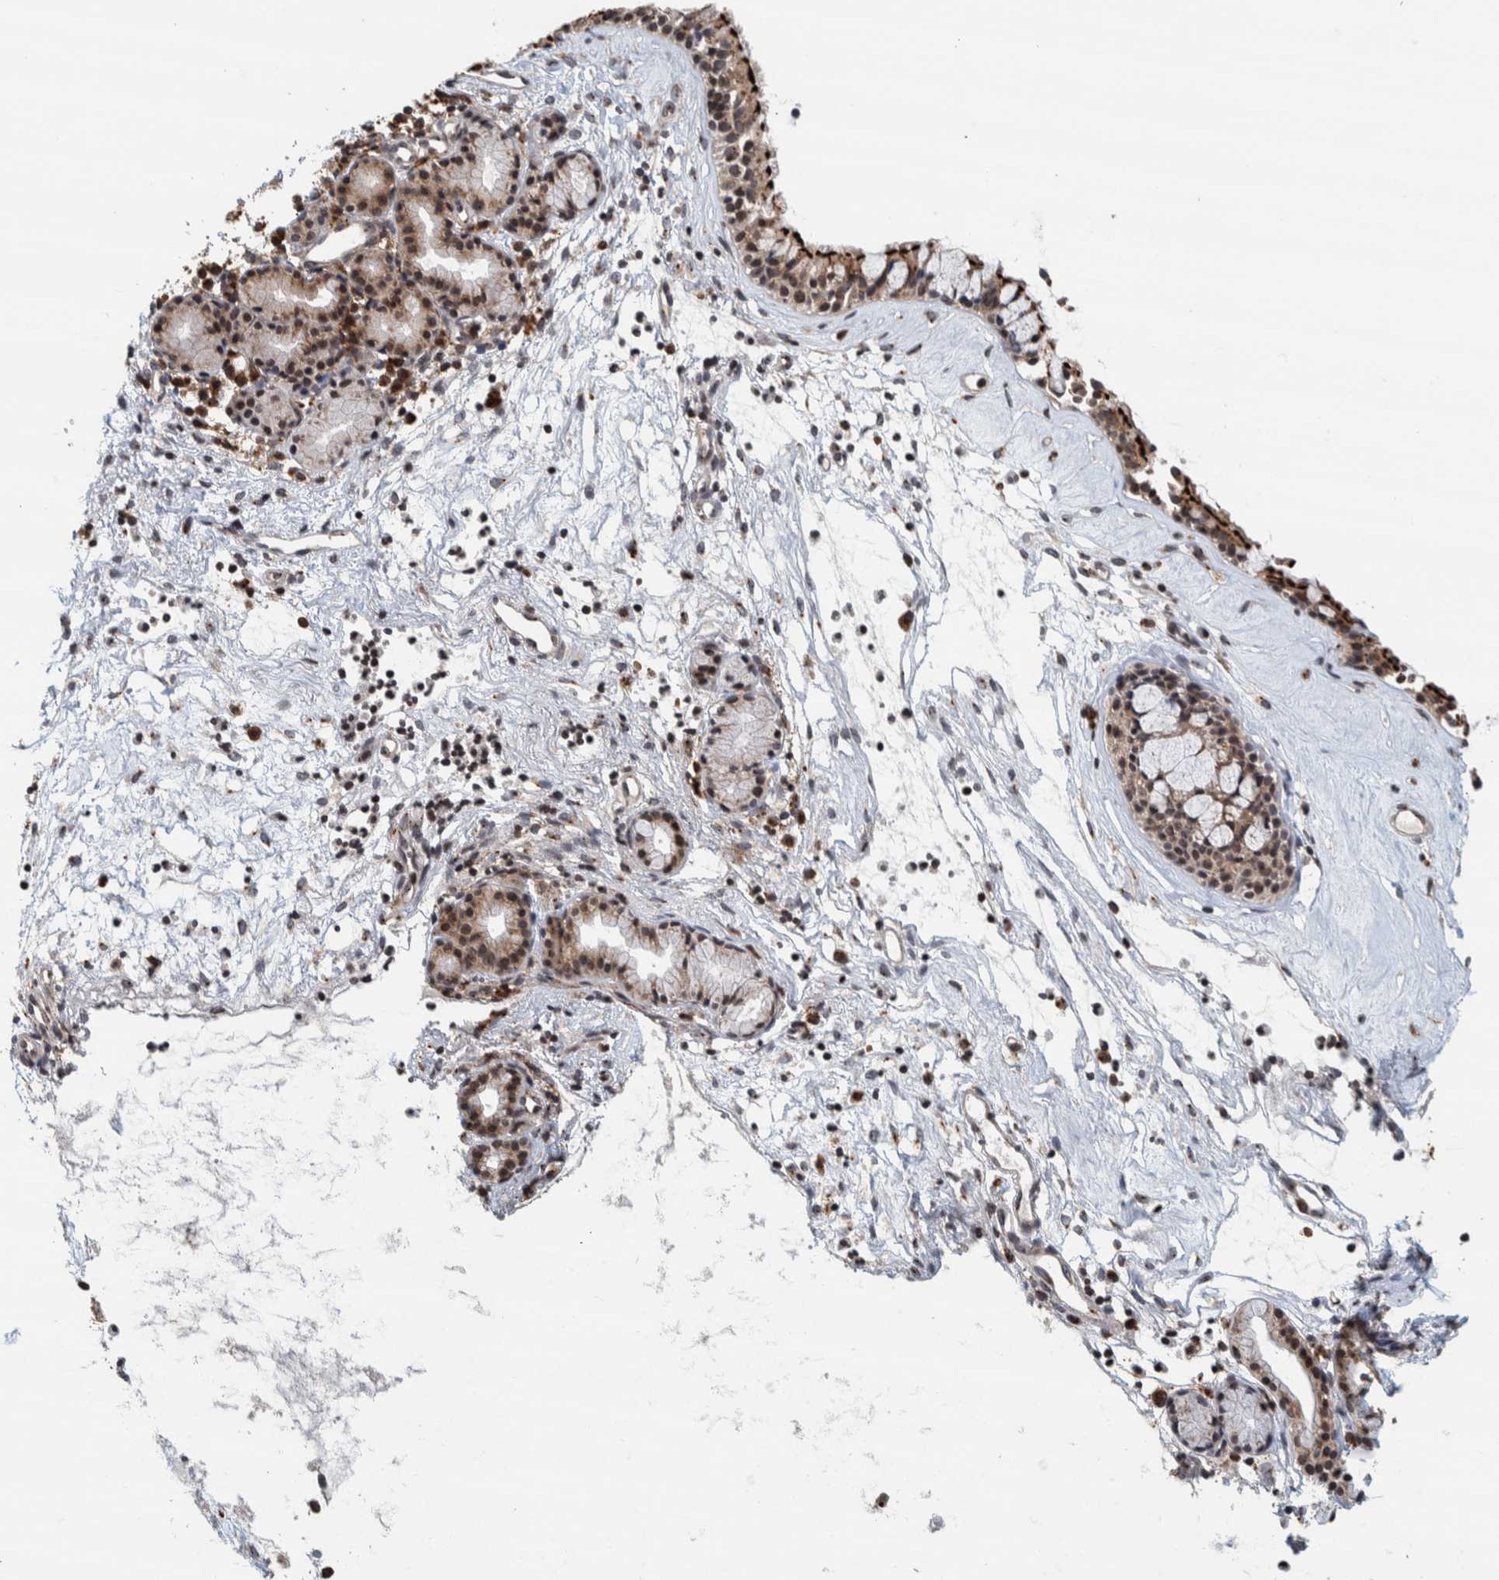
{"staining": {"intensity": "weak", "quantity": ">75%", "location": "cytoplasmic/membranous,nuclear"}, "tissue": "nasopharynx", "cell_type": "Respiratory epithelial cells", "image_type": "normal", "snomed": [{"axis": "morphology", "description": "Normal tissue, NOS"}, {"axis": "topography", "description": "Nasopharynx"}], "caption": "A brown stain labels weak cytoplasmic/membranous,nuclear staining of a protein in respiratory epithelial cells of benign nasopharynx.", "gene": "CCDC182", "patient": {"sex": "female", "age": 42}}